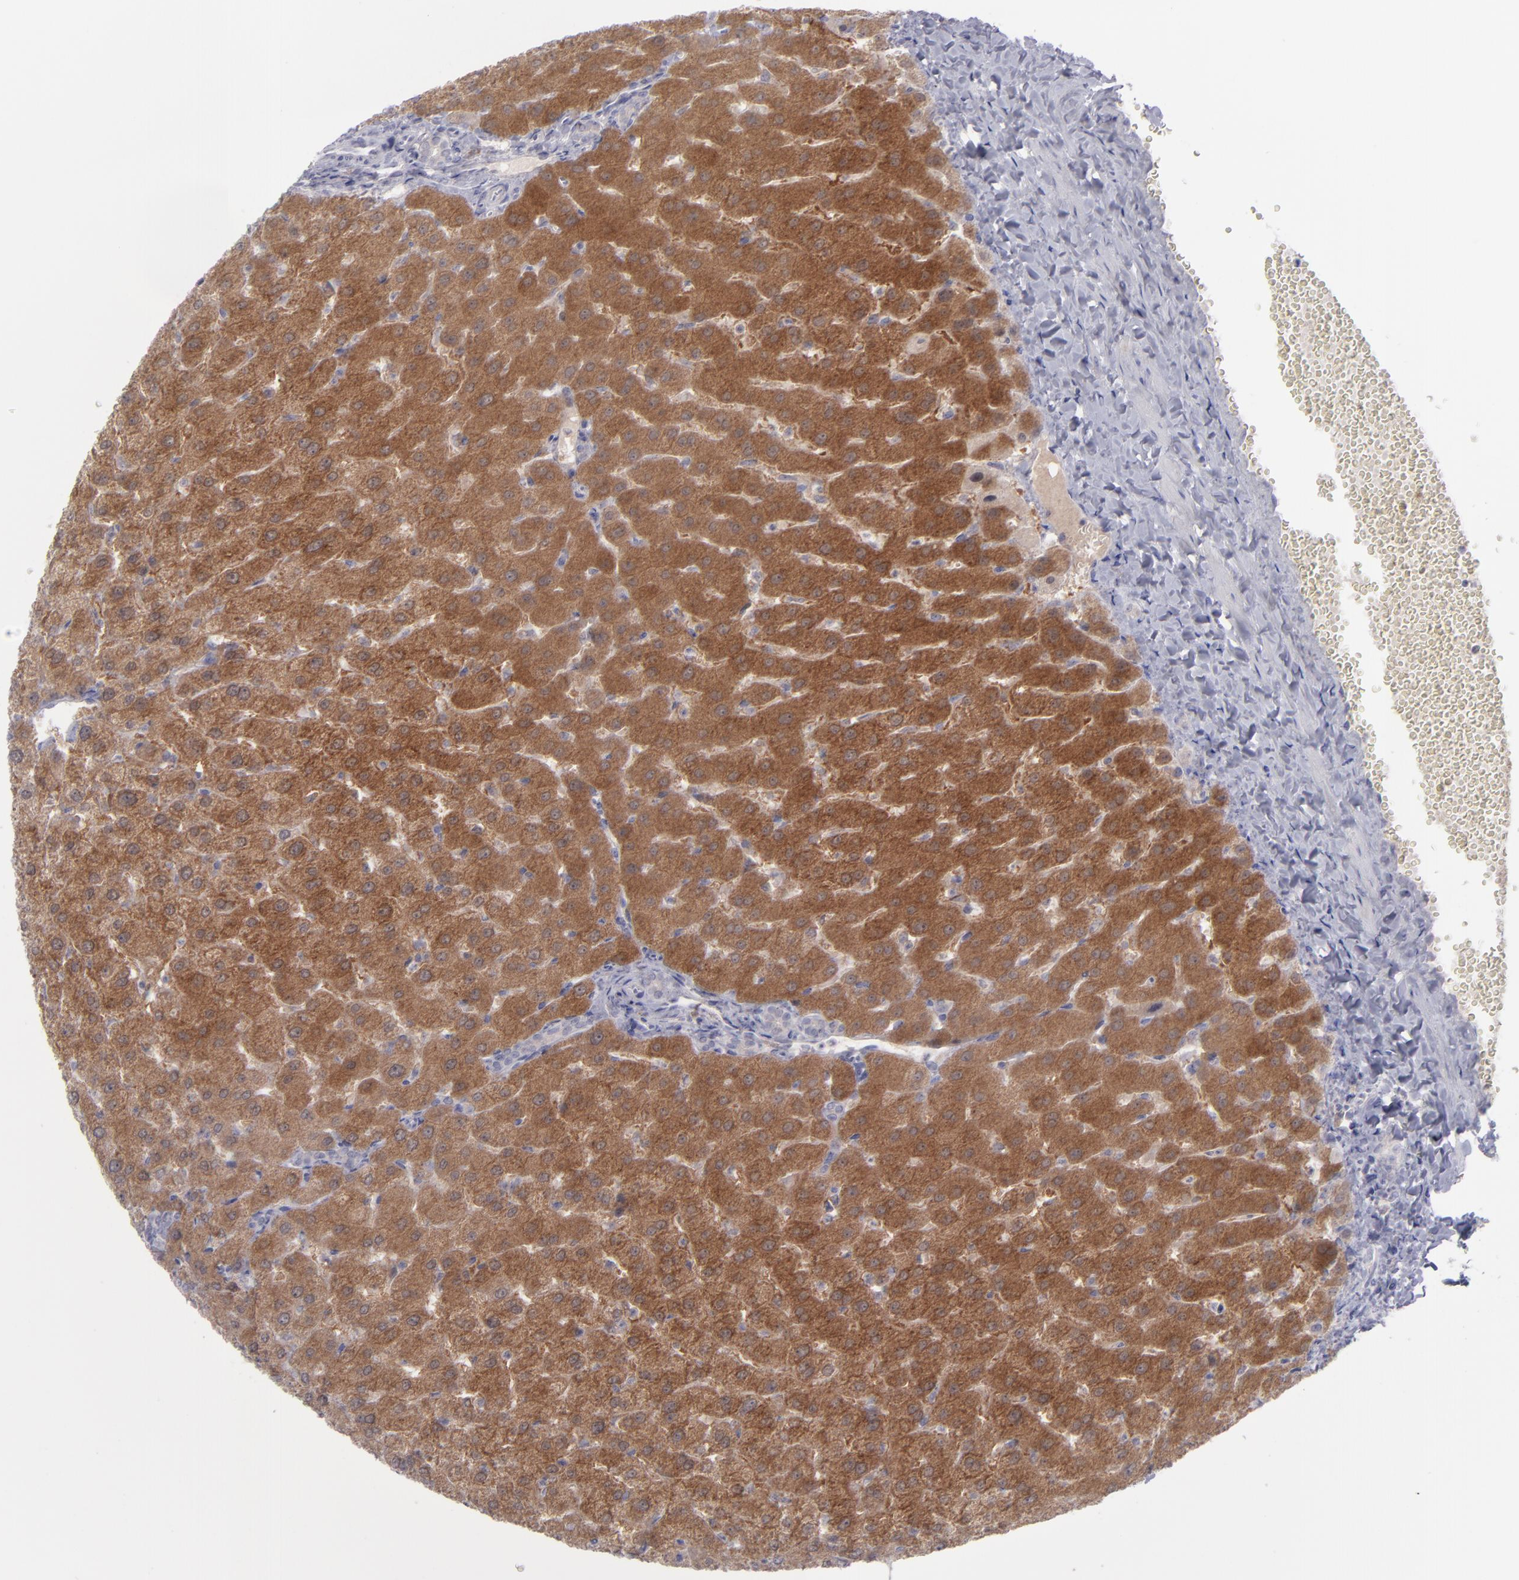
{"staining": {"intensity": "weak", "quantity": "<25%", "location": "cytoplasmic/membranous"}, "tissue": "liver", "cell_type": "Cholangiocytes", "image_type": "normal", "snomed": [{"axis": "morphology", "description": "Normal tissue, NOS"}, {"axis": "morphology", "description": "Fibrosis, NOS"}, {"axis": "topography", "description": "Liver"}], "caption": "Liver was stained to show a protein in brown. There is no significant staining in cholangiocytes. Brightfield microscopy of immunohistochemistry stained with DAB (brown) and hematoxylin (blue), captured at high magnification.", "gene": "EVPL", "patient": {"sex": "female", "age": 29}}